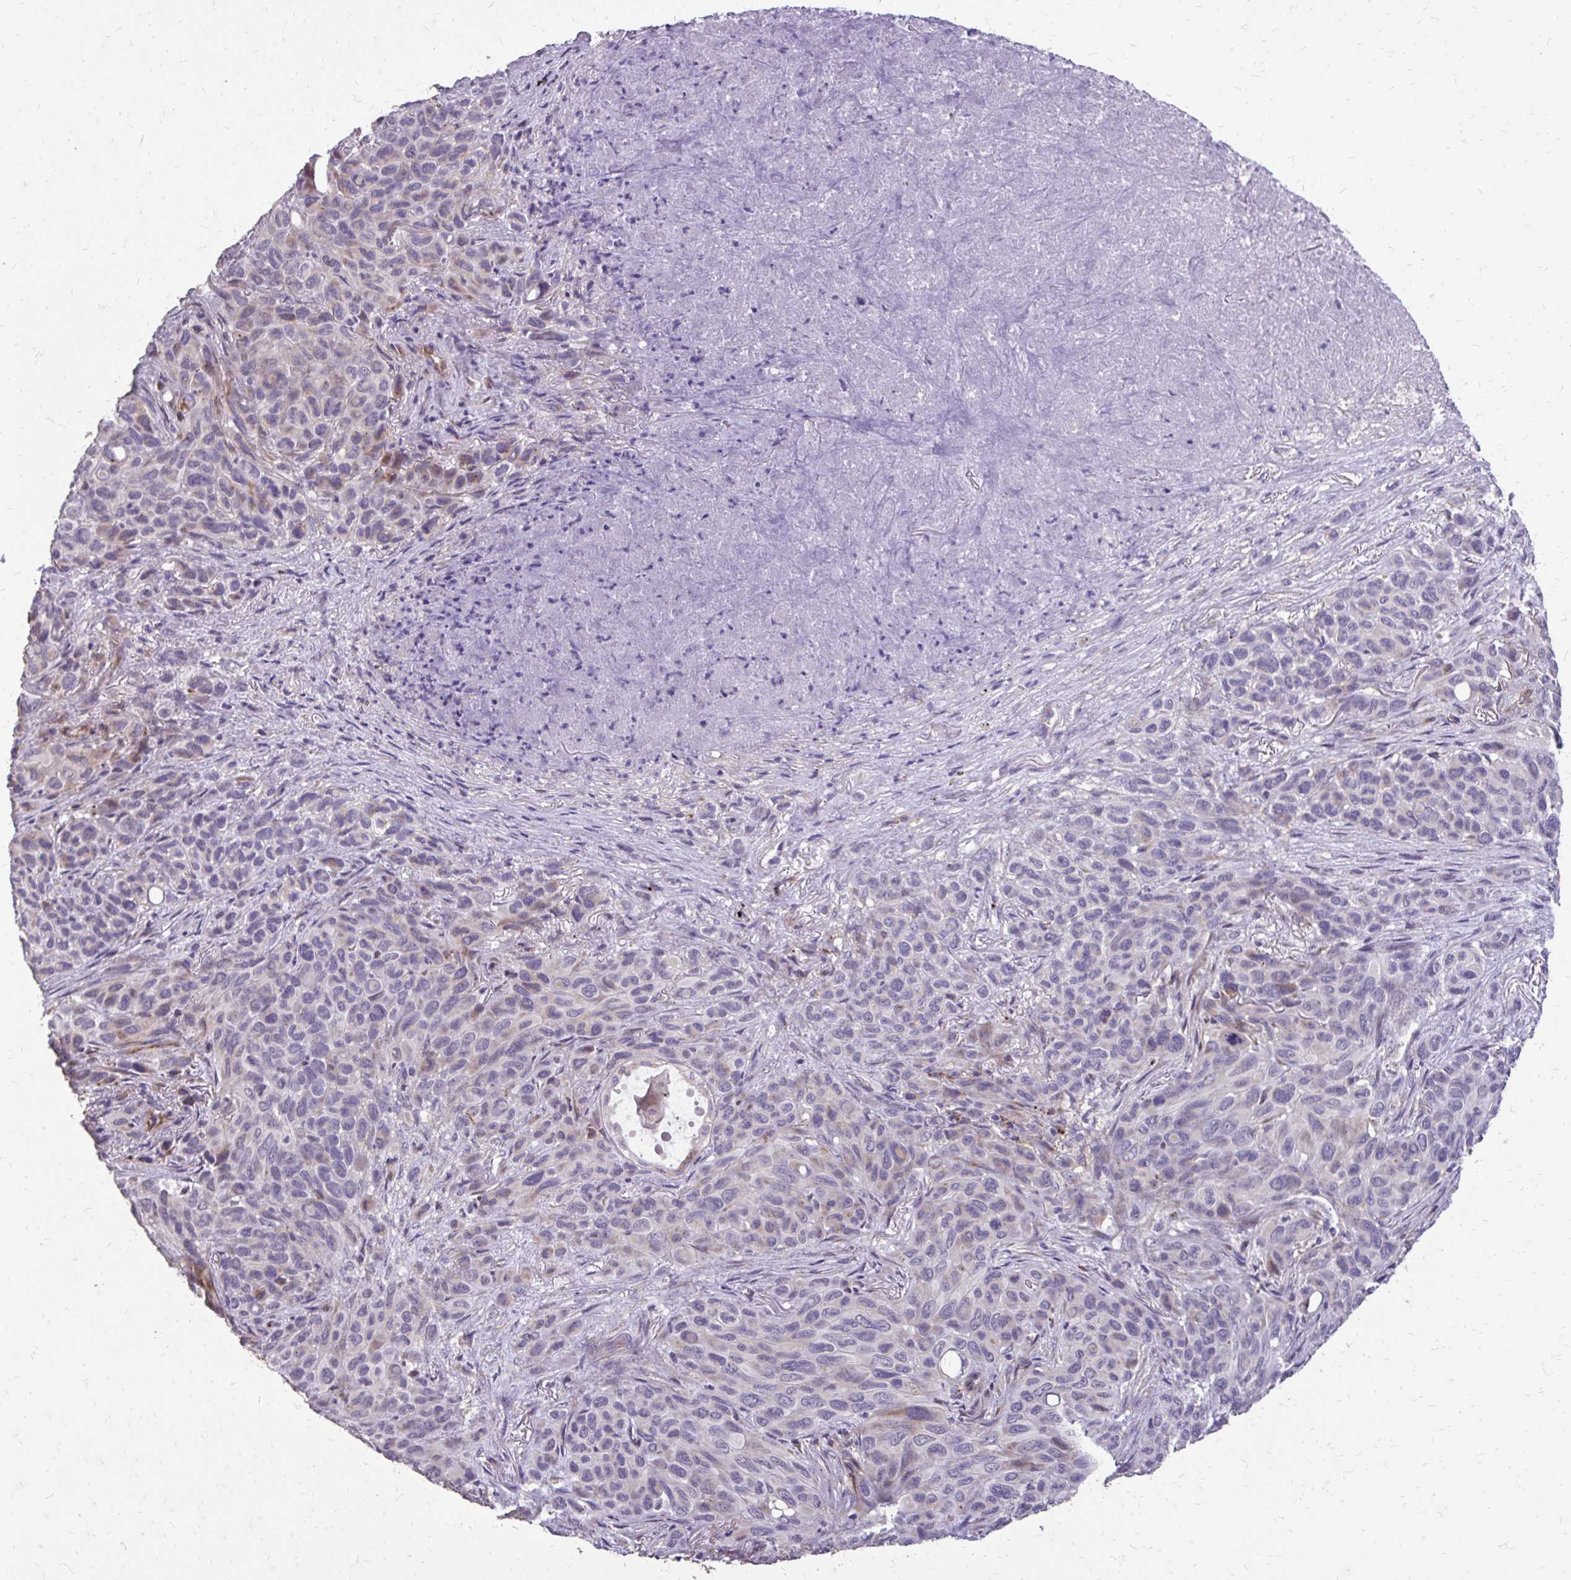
{"staining": {"intensity": "weak", "quantity": "<25%", "location": "cytoplasmic/membranous"}, "tissue": "melanoma", "cell_type": "Tumor cells", "image_type": "cancer", "snomed": [{"axis": "morphology", "description": "Malignant melanoma, Metastatic site"}, {"axis": "topography", "description": "Lung"}], "caption": "The micrograph reveals no significant positivity in tumor cells of melanoma.", "gene": "MYORG", "patient": {"sex": "male", "age": 48}}